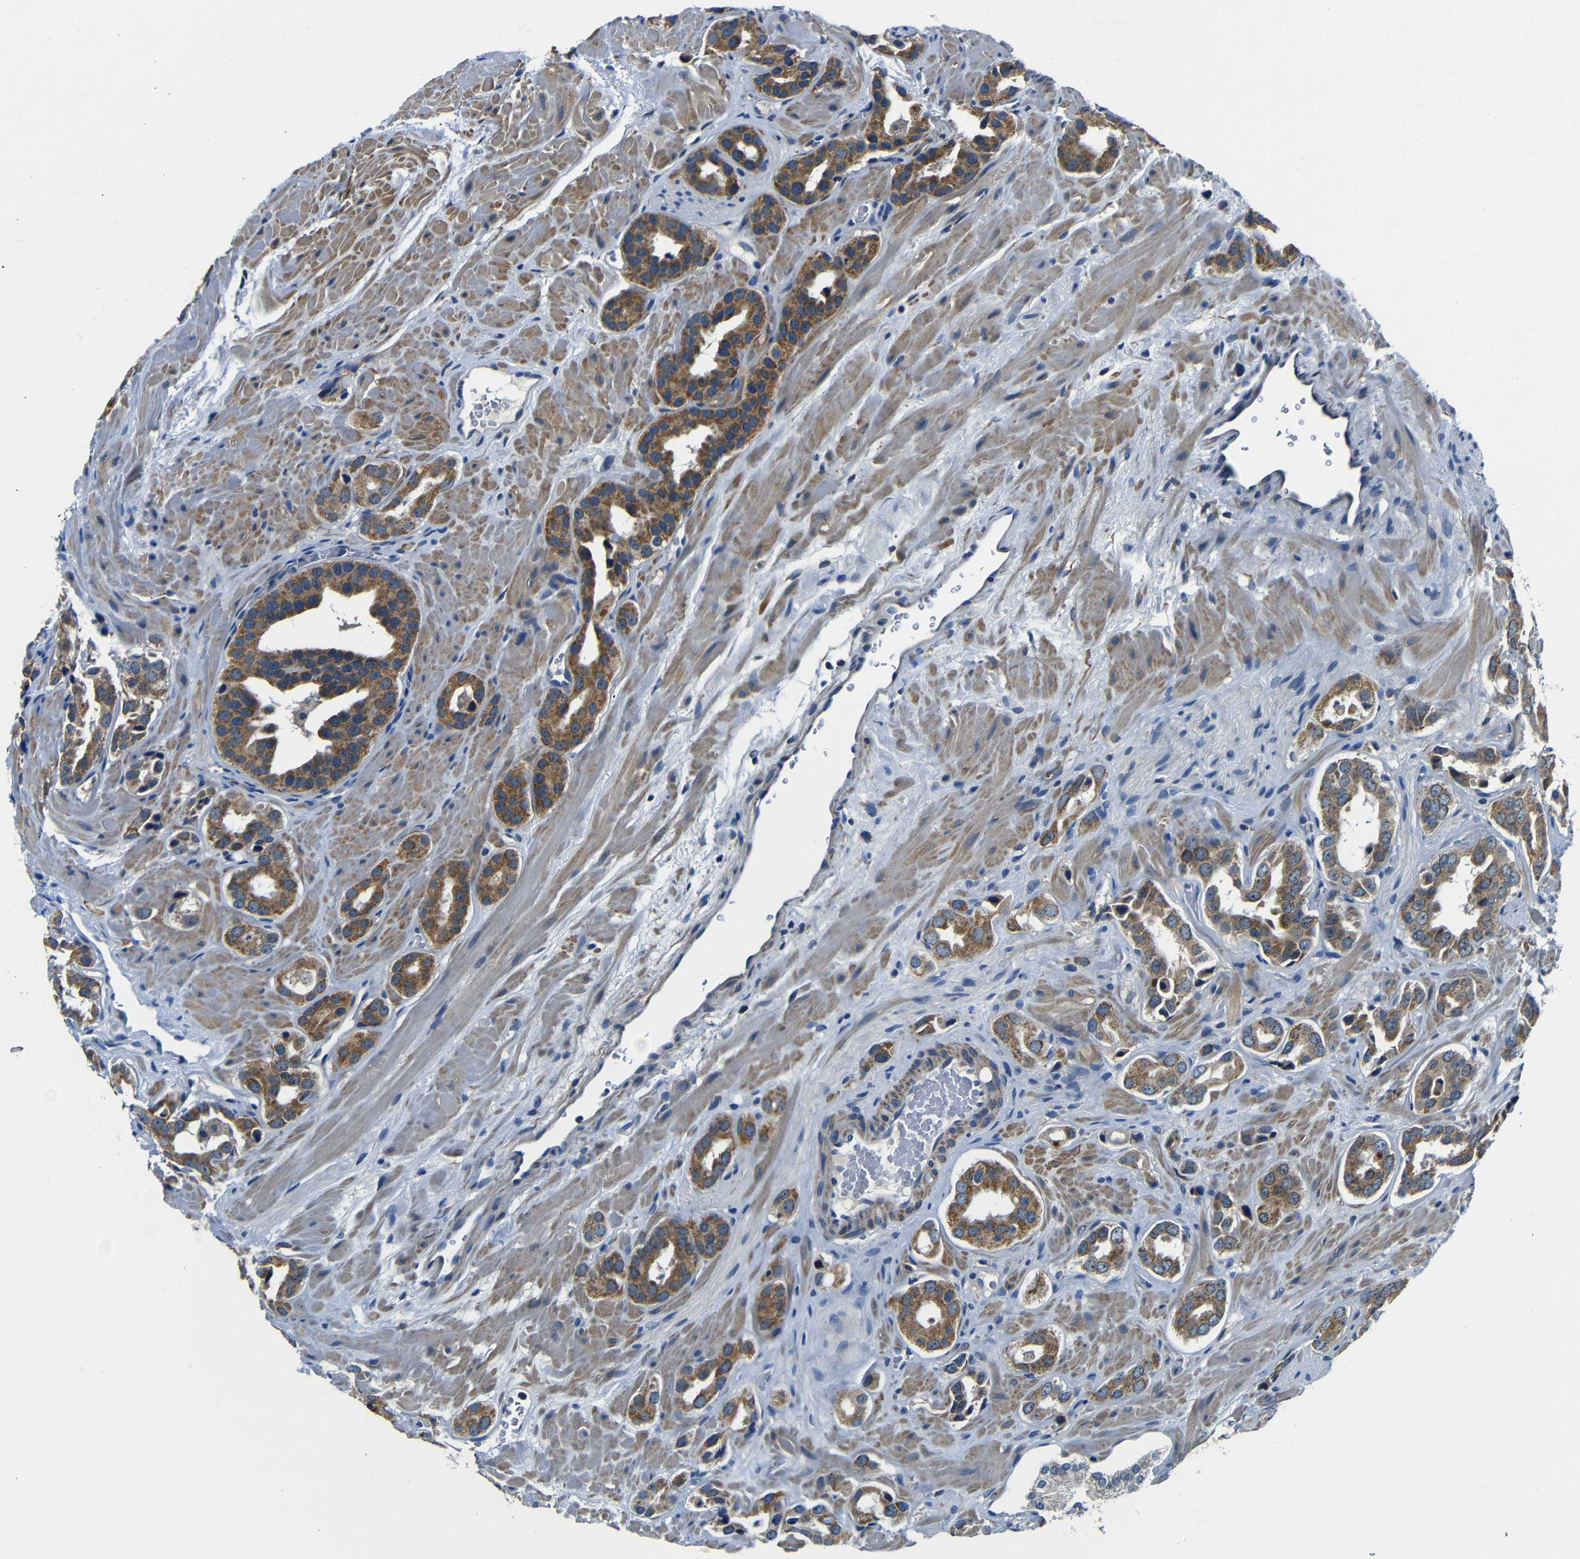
{"staining": {"intensity": "moderate", "quantity": ">75%", "location": "cytoplasmic/membranous"}, "tissue": "prostate cancer", "cell_type": "Tumor cells", "image_type": "cancer", "snomed": [{"axis": "morphology", "description": "Adenocarcinoma, High grade"}, {"axis": "topography", "description": "Prostate"}], "caption": "This image demonstrates adenocarcinoma (high-grade) (prostate) stained with IHC to label a protein in brown. The cytoplasmic/membranous of tumor cells show moderate positivity for the protein. Nuclei are counter-stained blue.", "gene": "FKBP14", "patient": {"sex": "male", "age": 64}}